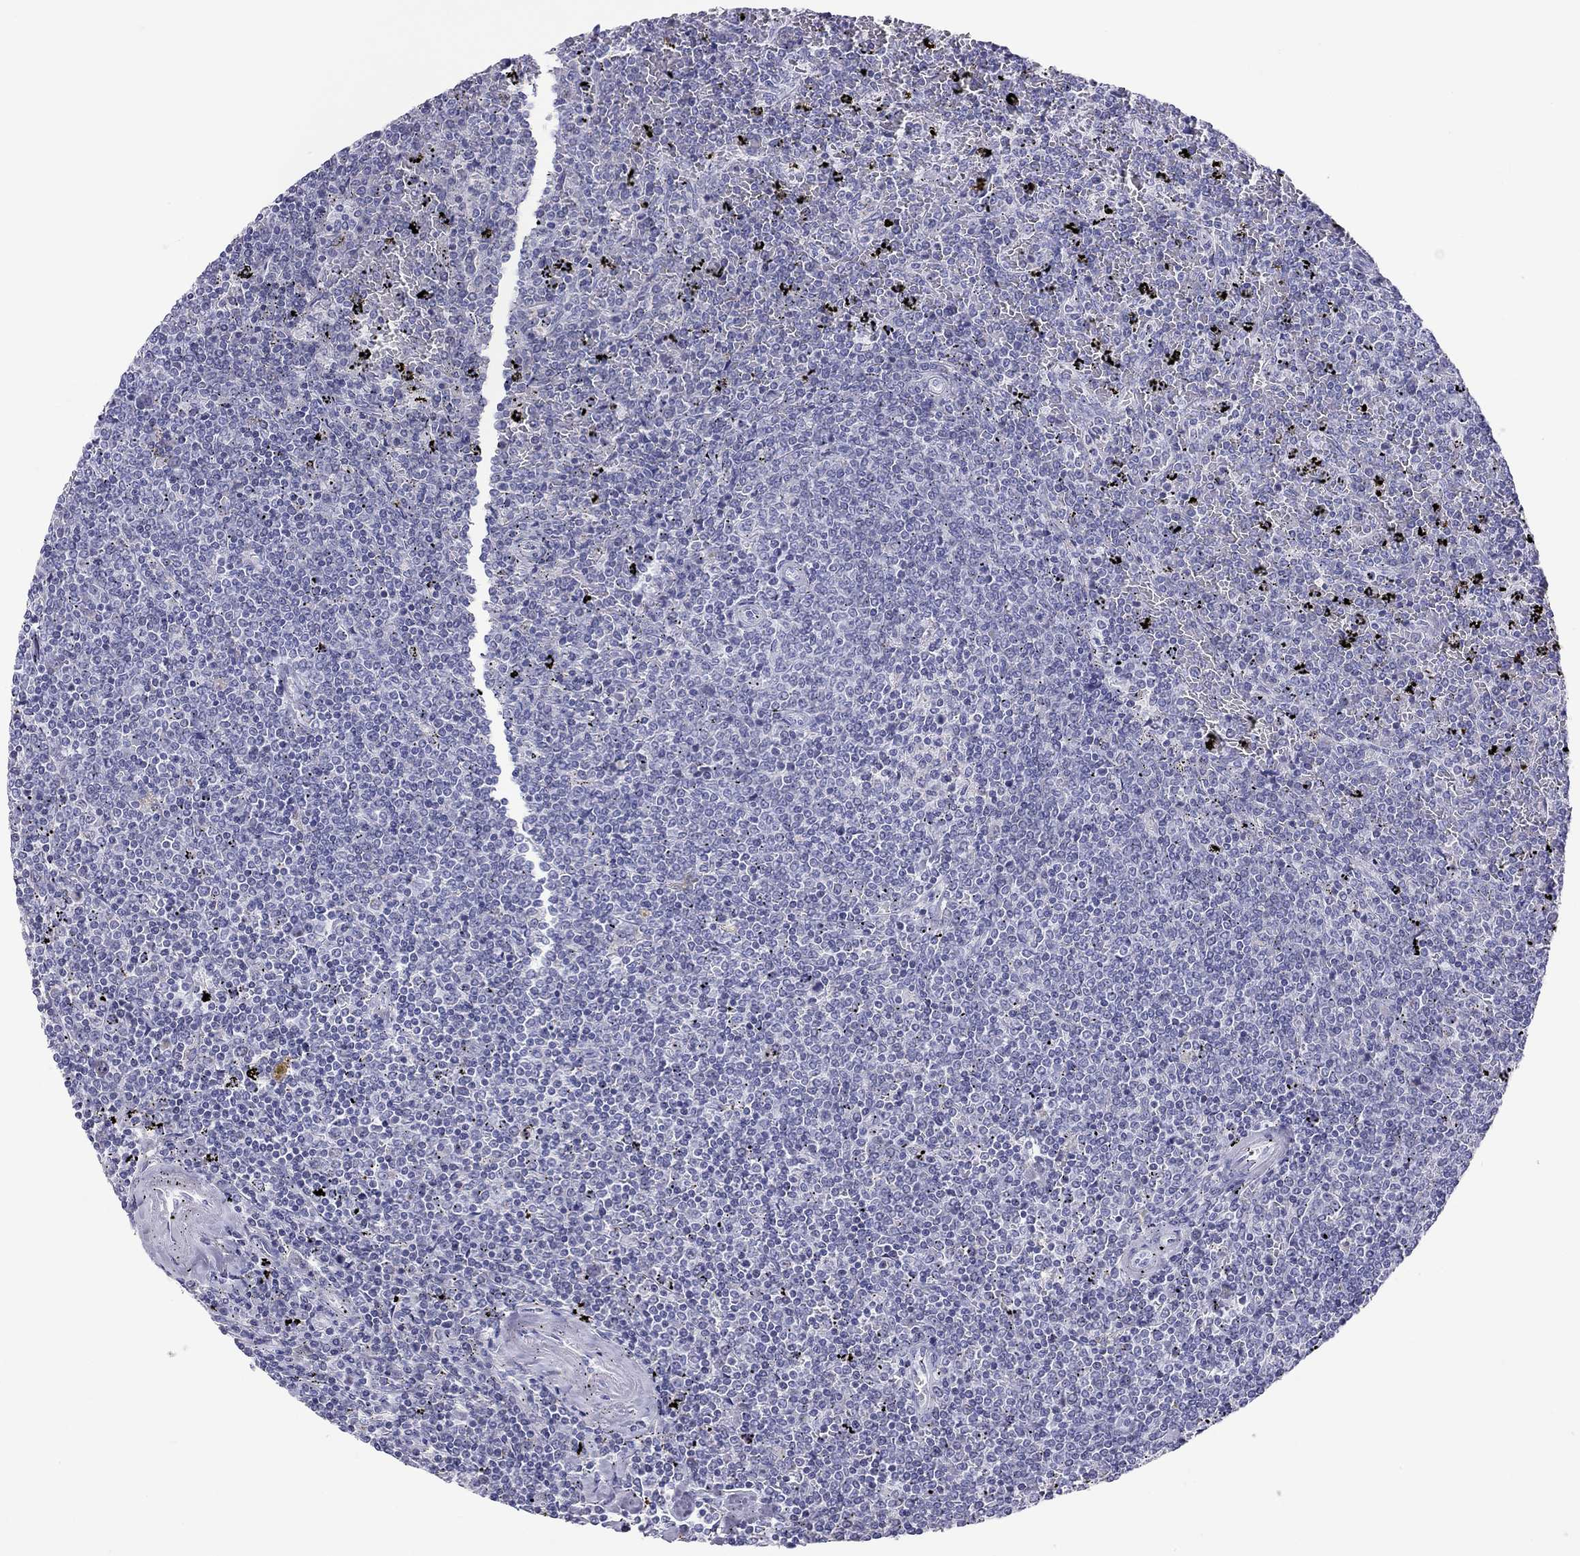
{"staining": {"intensity": "negative", "quantity": "none", "location": "none"}, "tissue": "lymphoma", "cell_type": "Tumor cells", "image_type": "cancer", "snomed": [{"axis": "morphology", "description": "Malignant lymphoma, non-Hodgkin's type, Low grade"}, {"axis": "topography", "description": "Spleen"}], "caption": "An image of lymphoma stained for a protein shows no brown staining in tumor cells.", "gene": "DPY19L2", "patient": {"sex": "female", "age": 77}}